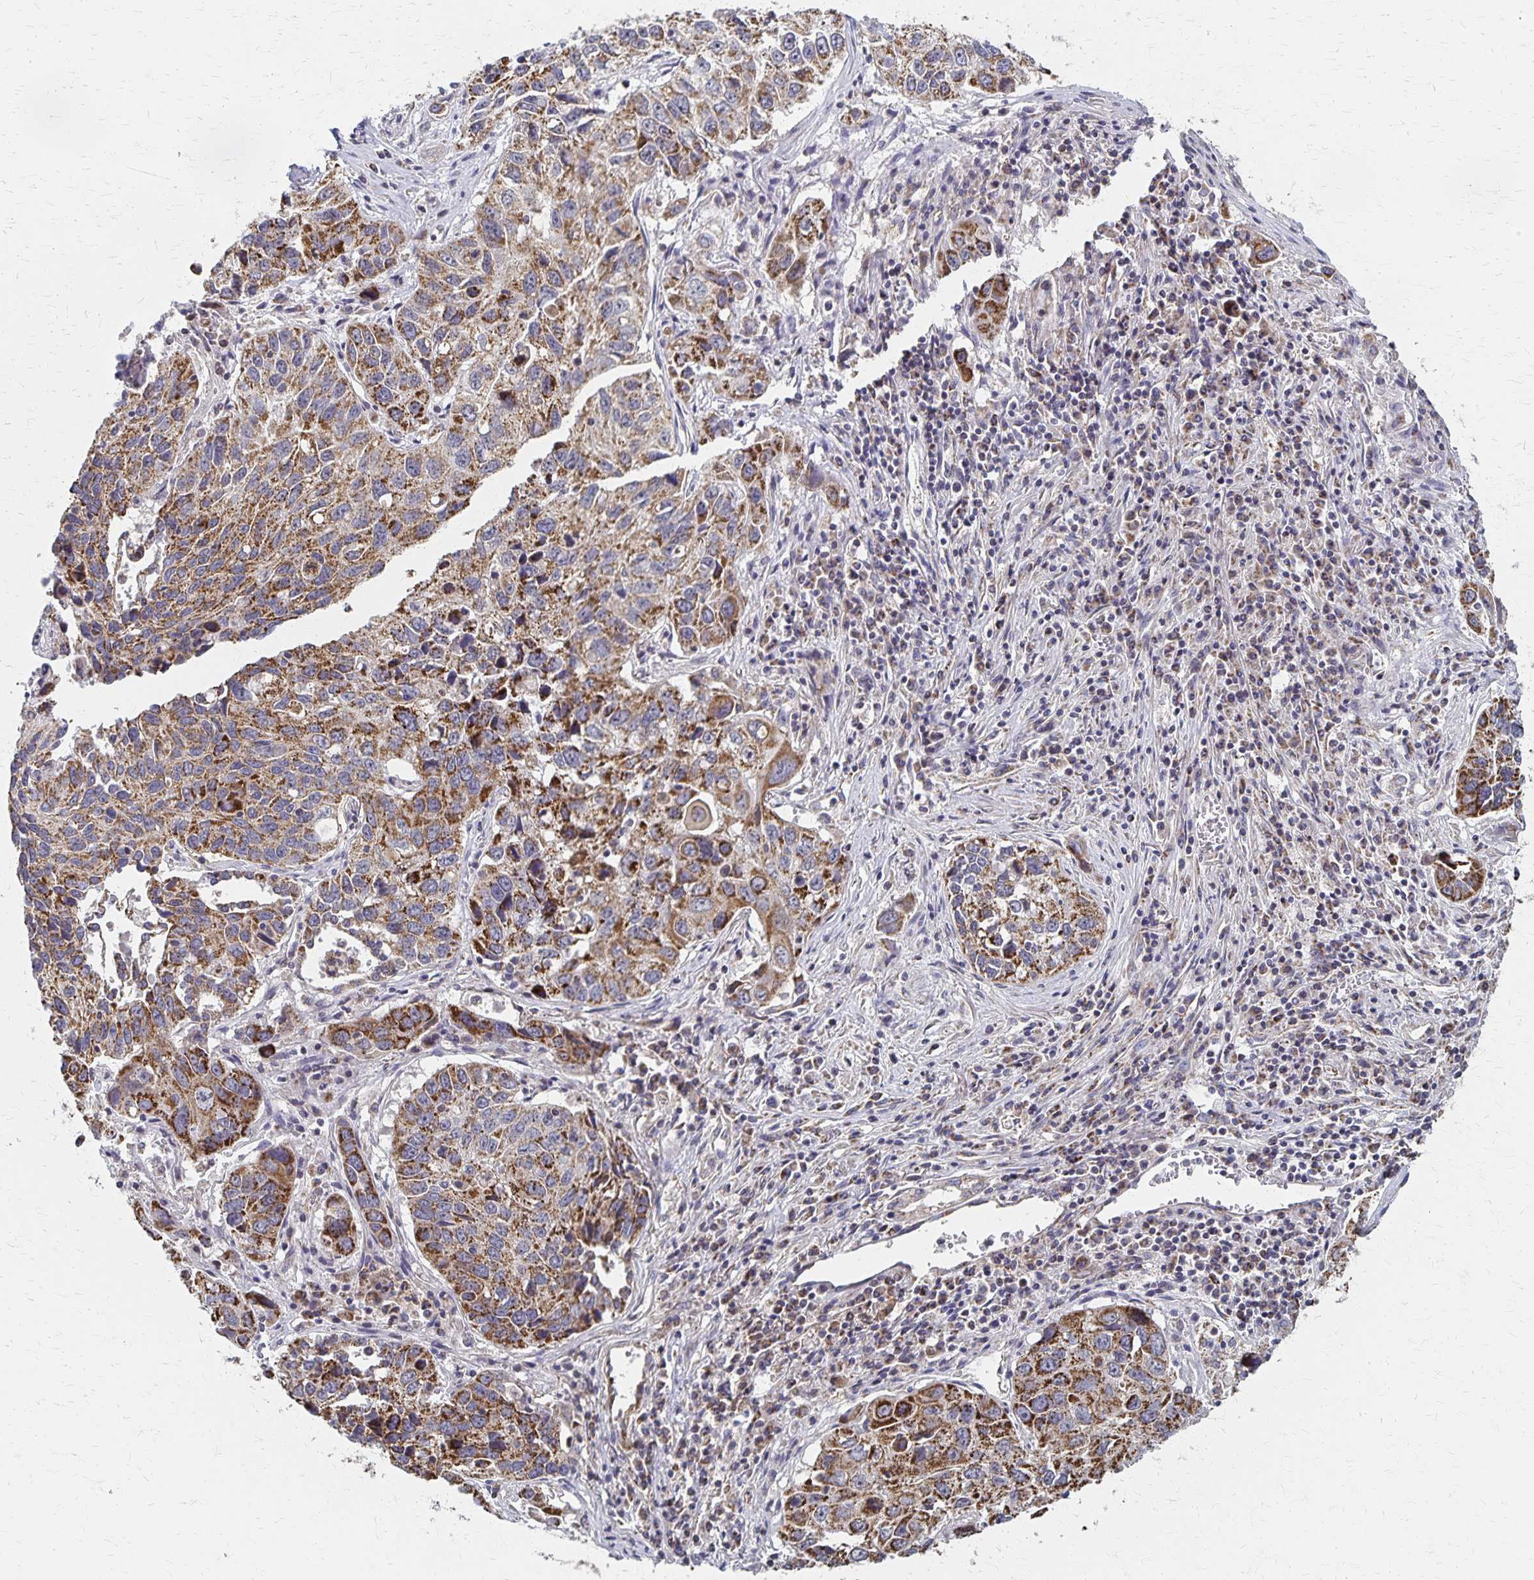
{"staining": {"intensity": "strong", "quantity": ">75%", "location": "cytoplasmic/membranous"}, "tissue": "lung cancer", "cell_type": "Tumor cells", "image_type": "cancer", "snomed": [{"axis": "morphology", "description": "Squamous cell carcinoma, NOS"}, {"axis": "topography", "description": "Lung"}], "caption": "Immunohistochemical staining of human lung cancer displays strong cytoplasmic/membranous protein expression in approximately >75% of tumor cells. (IHC, brightfield microscopy, high magnification).", "gene": "DYRK4", "patient": {"sex": "female", "age": 61}}